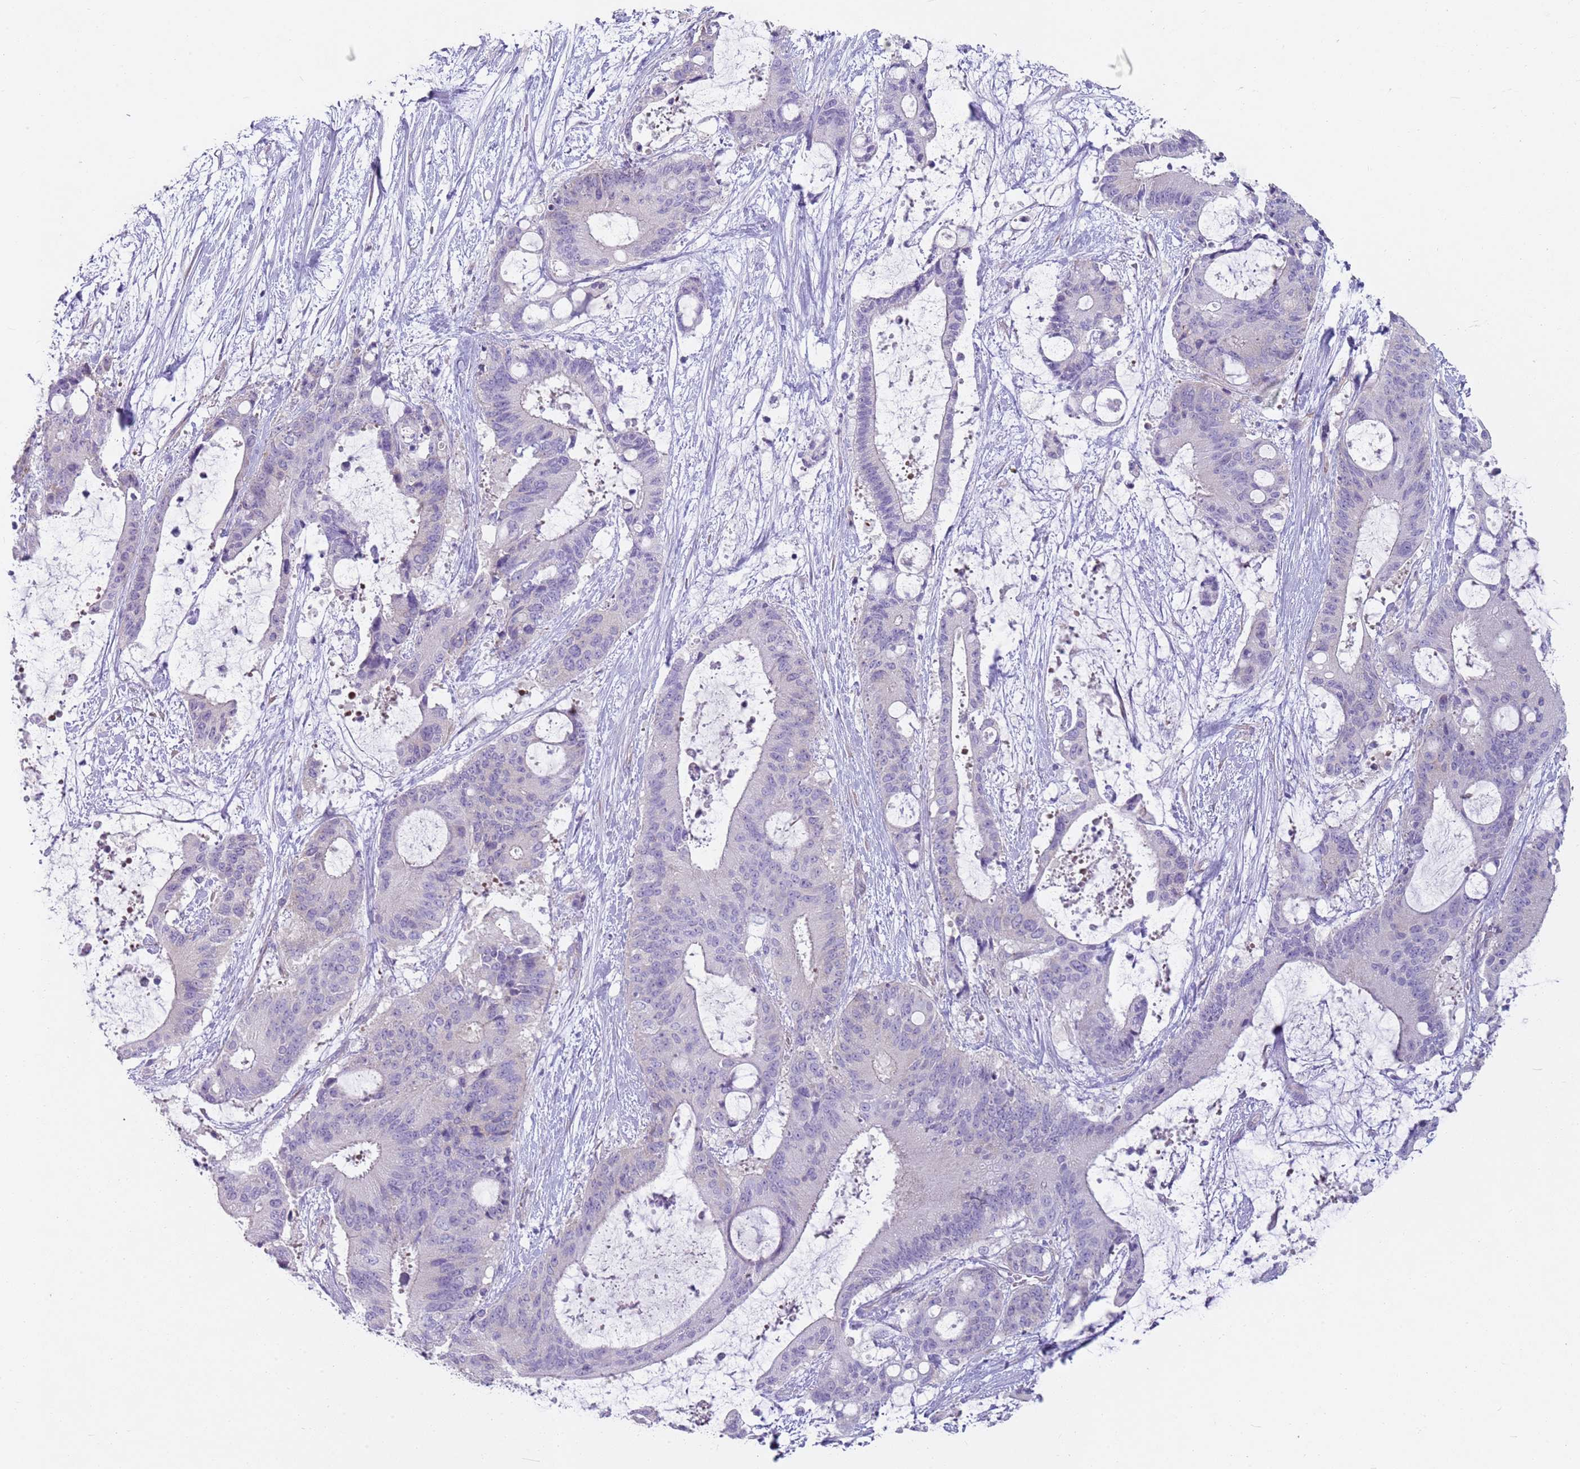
{"staining": {"intensity": "negative", "quantity": "none", "location": "none"}, "tissue": "liver cancer", "cell_type": "Tumor cells", "image_type": "cancer", "snomed": [{"axis": "morphology", "description": "Normal tissue, NOS"}, {"axis": "morphology", "description": "Cholangiocarcinoma"}, {"axis": "topography", "description": "Liver"}, {"axis": "topography", "description": "Peripheral nerve tissue"}], "caption": "The micrograph displays no significant expression in tumor cells of liver cholangiocarcinoma. The staining is performed using DAB brown chromogen with nuclei counter-stained in using hematoxylin.", "gene": "ZNF583", "patient": {"sex": "female", "age": 73}}